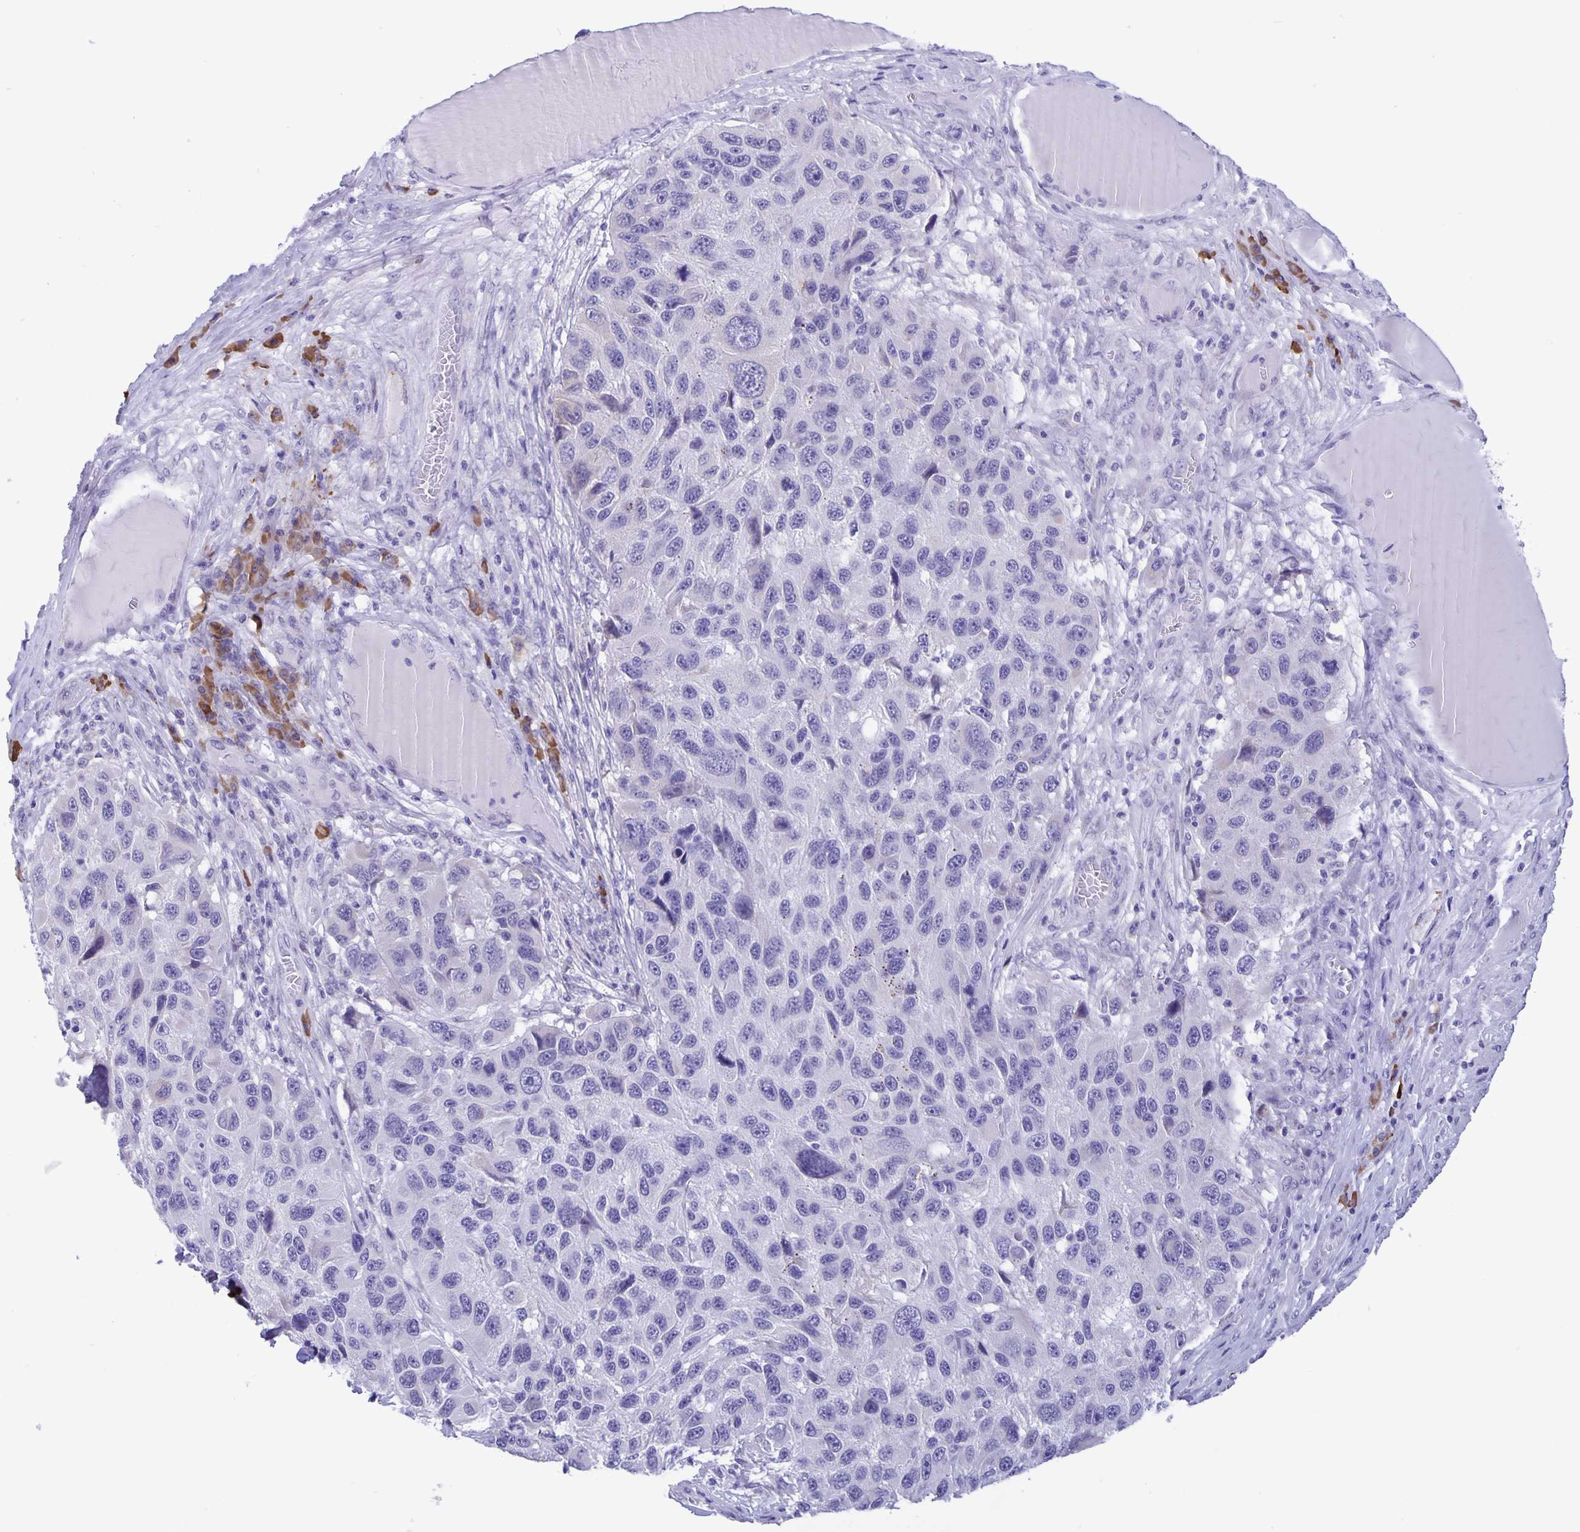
{"staining": {"intensity": "negative", "quantity": "none", "location": "none"}, "tissue": "melanoma", "cell_type": "Tumor cells", "image_type": "cancer", "snomed": [{"axis": "morphology", "description": "Malignant melanoma, NOS"}, {"axis": "topography", "description": "Skin"}], "caption": "Tumor cells show no significant positivity in melanoma.", "gene": "ERMN", "patient": {"sex": "male", "age": 53}}